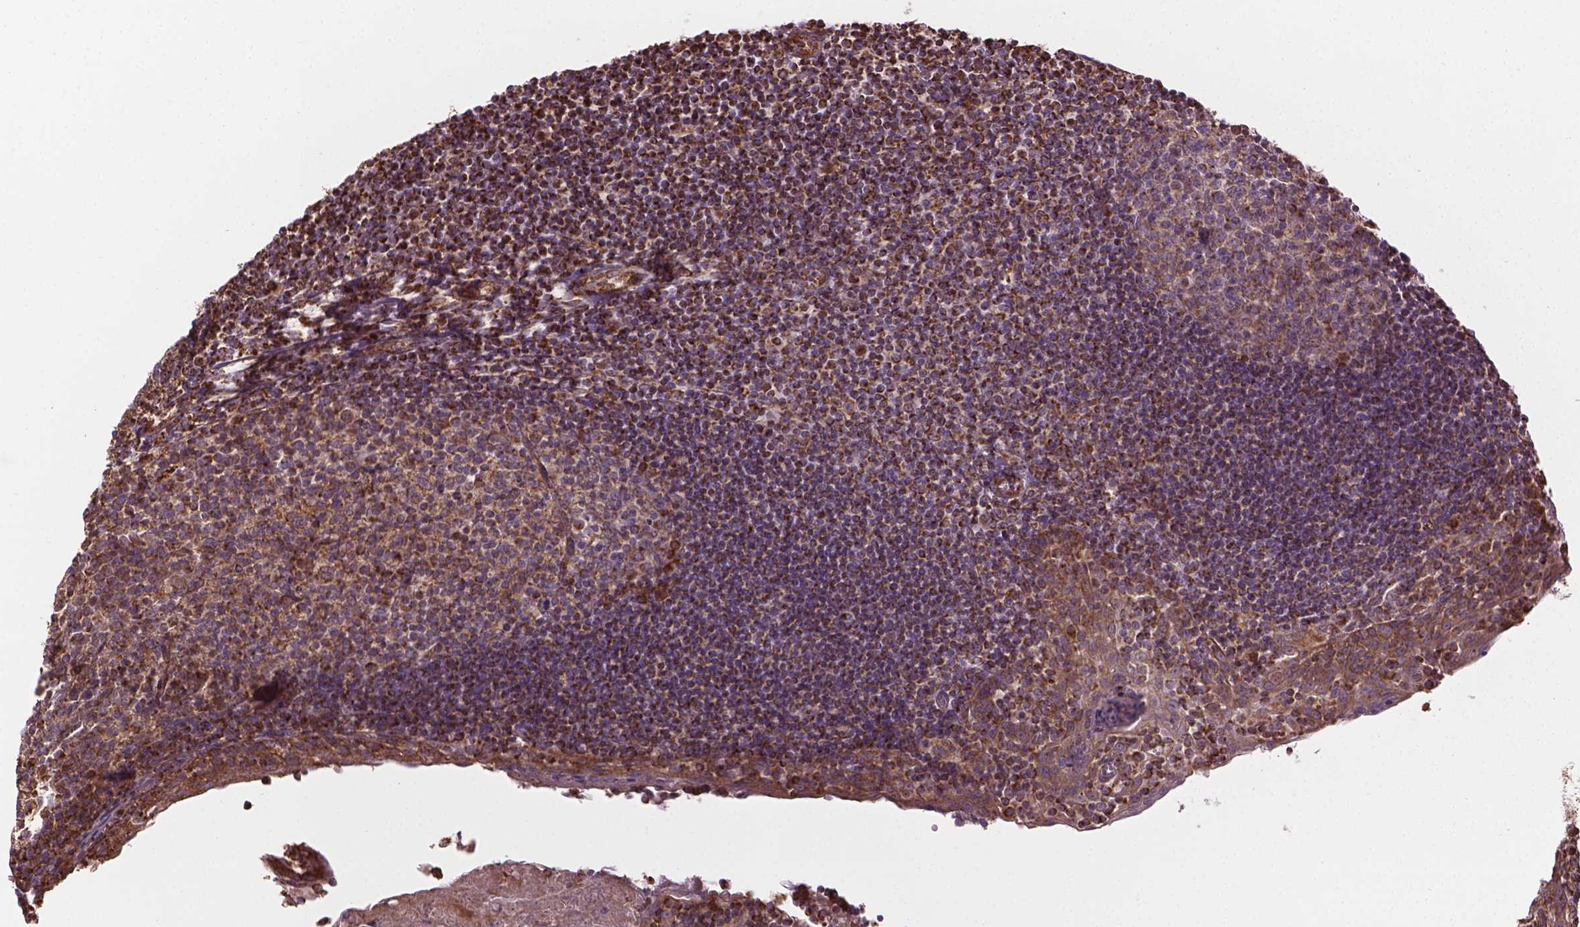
{"staining": {"intensity": "moderate", "quantity": ">75%", "location": "cytoplasmic/membranous"}, "tissue": "lymph node", "cell_type": "Germinal center cells", "image_type": "normal", "snomed": [{"axis": "morphology", "description": "Normal tissue, NOS"}, {"axis": "topography", "description": "Lymph node"}], "caption": "Protein positivity by IHC shows moderate cytoplasmic/membranous positivity in about >75% of germinal center cells in normal lymph node. (brown staining indicates protein expression, while blue staining denotes nuclei).", "gene": "HS3ST3A1", "patient": {"sex": "female", "age": 21}}